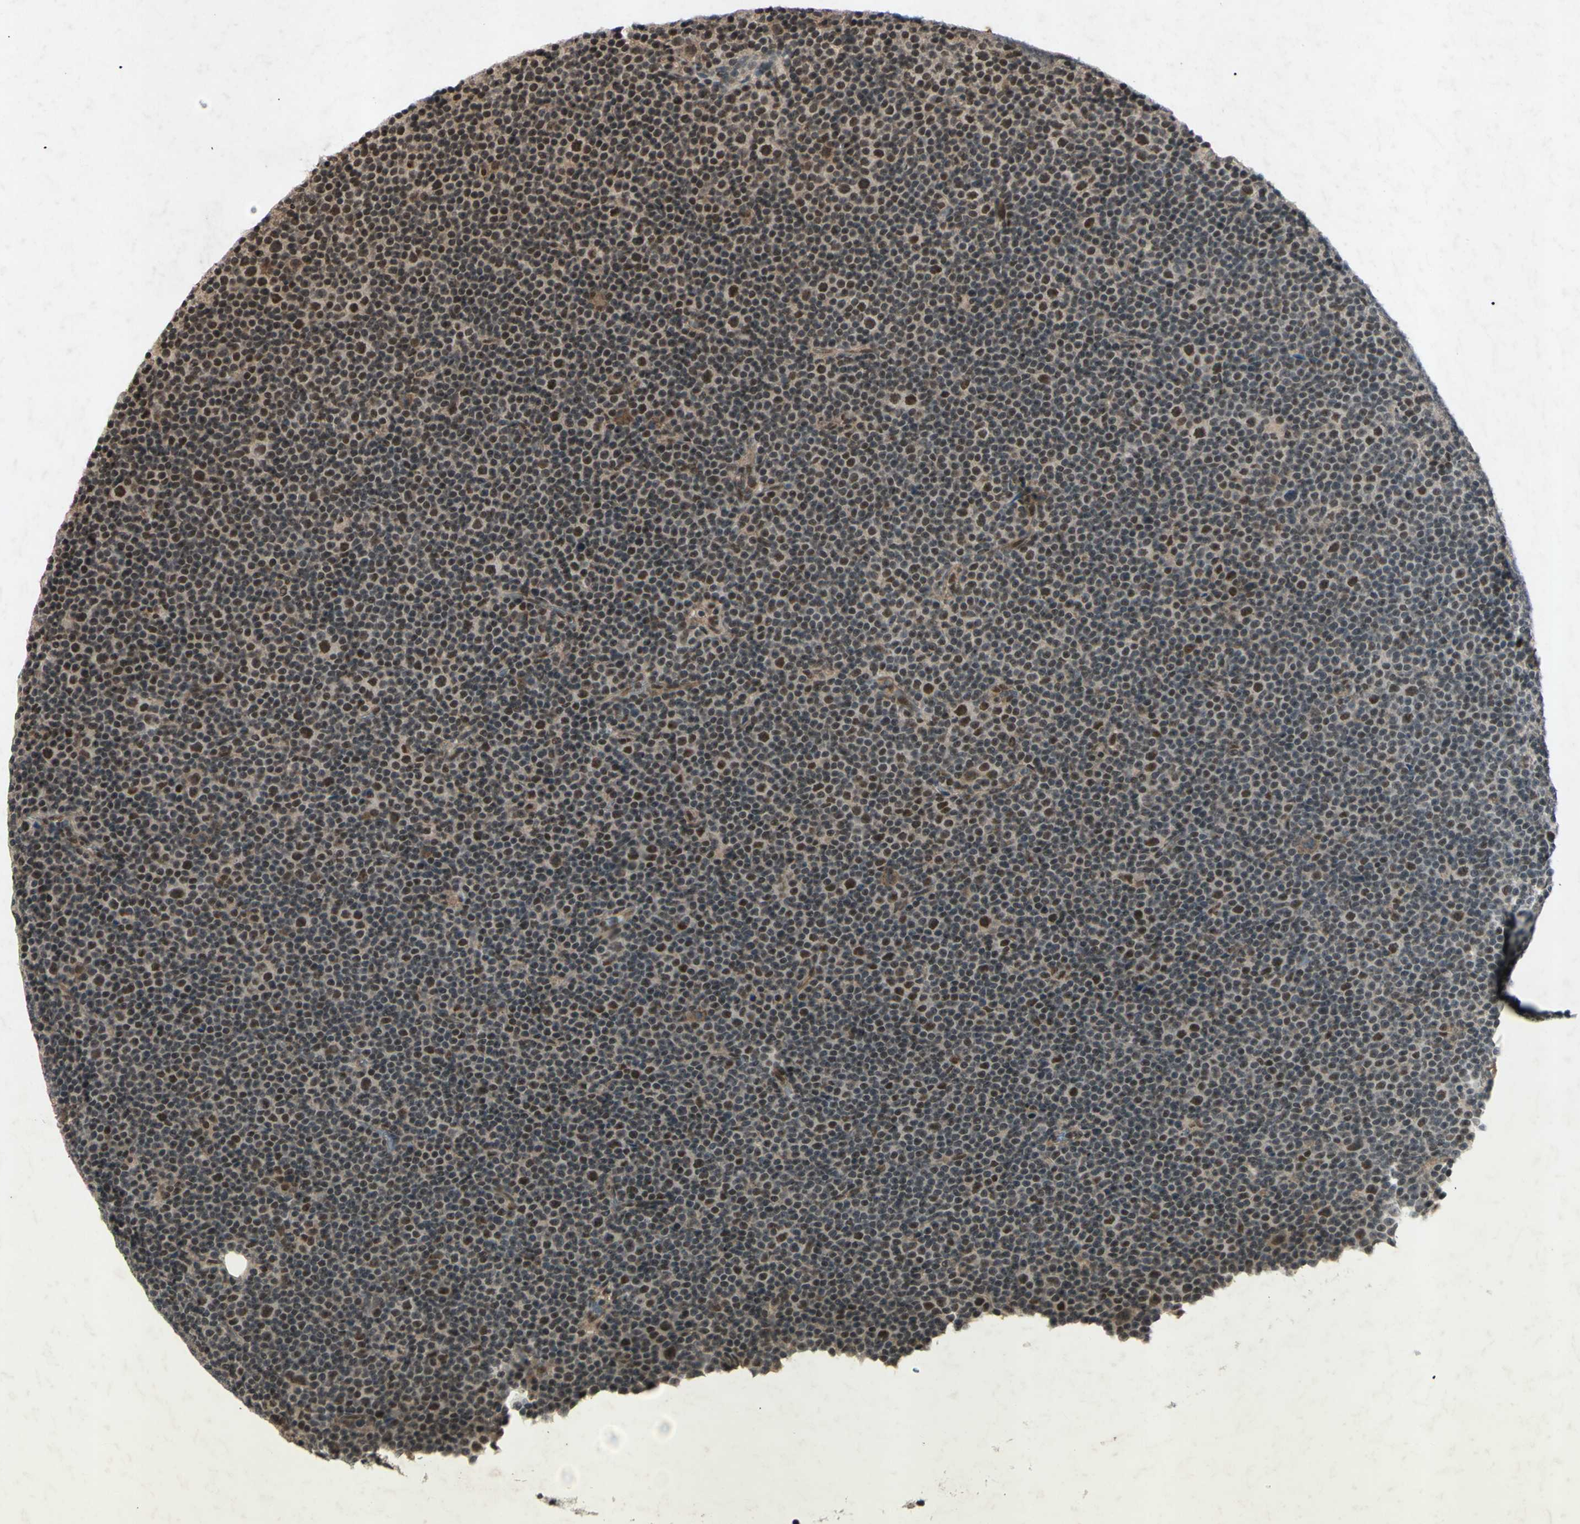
{"staining": {"intensity": "moderate", "quantity": "25%-75%", "location": "nuclear"}, "tissue": "lymphoma", "cell_type": "Tumor cells", "image_type": "cancer", "snomed": [{"axis": "morphology", "description": "Malignant lymphoma, non-Hodgkin's type, Low grade"}, {"axis": "topography", "description": "Lymph node"}], "caption": "Low-grade malignant lymphoma, non-Hodgkin's type was stained to show a protein in brown. There is medium levels of moderate nuclear staining in about 25%-75% of tumor cells.", "gene": "SNW1", "patient": {"sex": "female", "age": 67}}